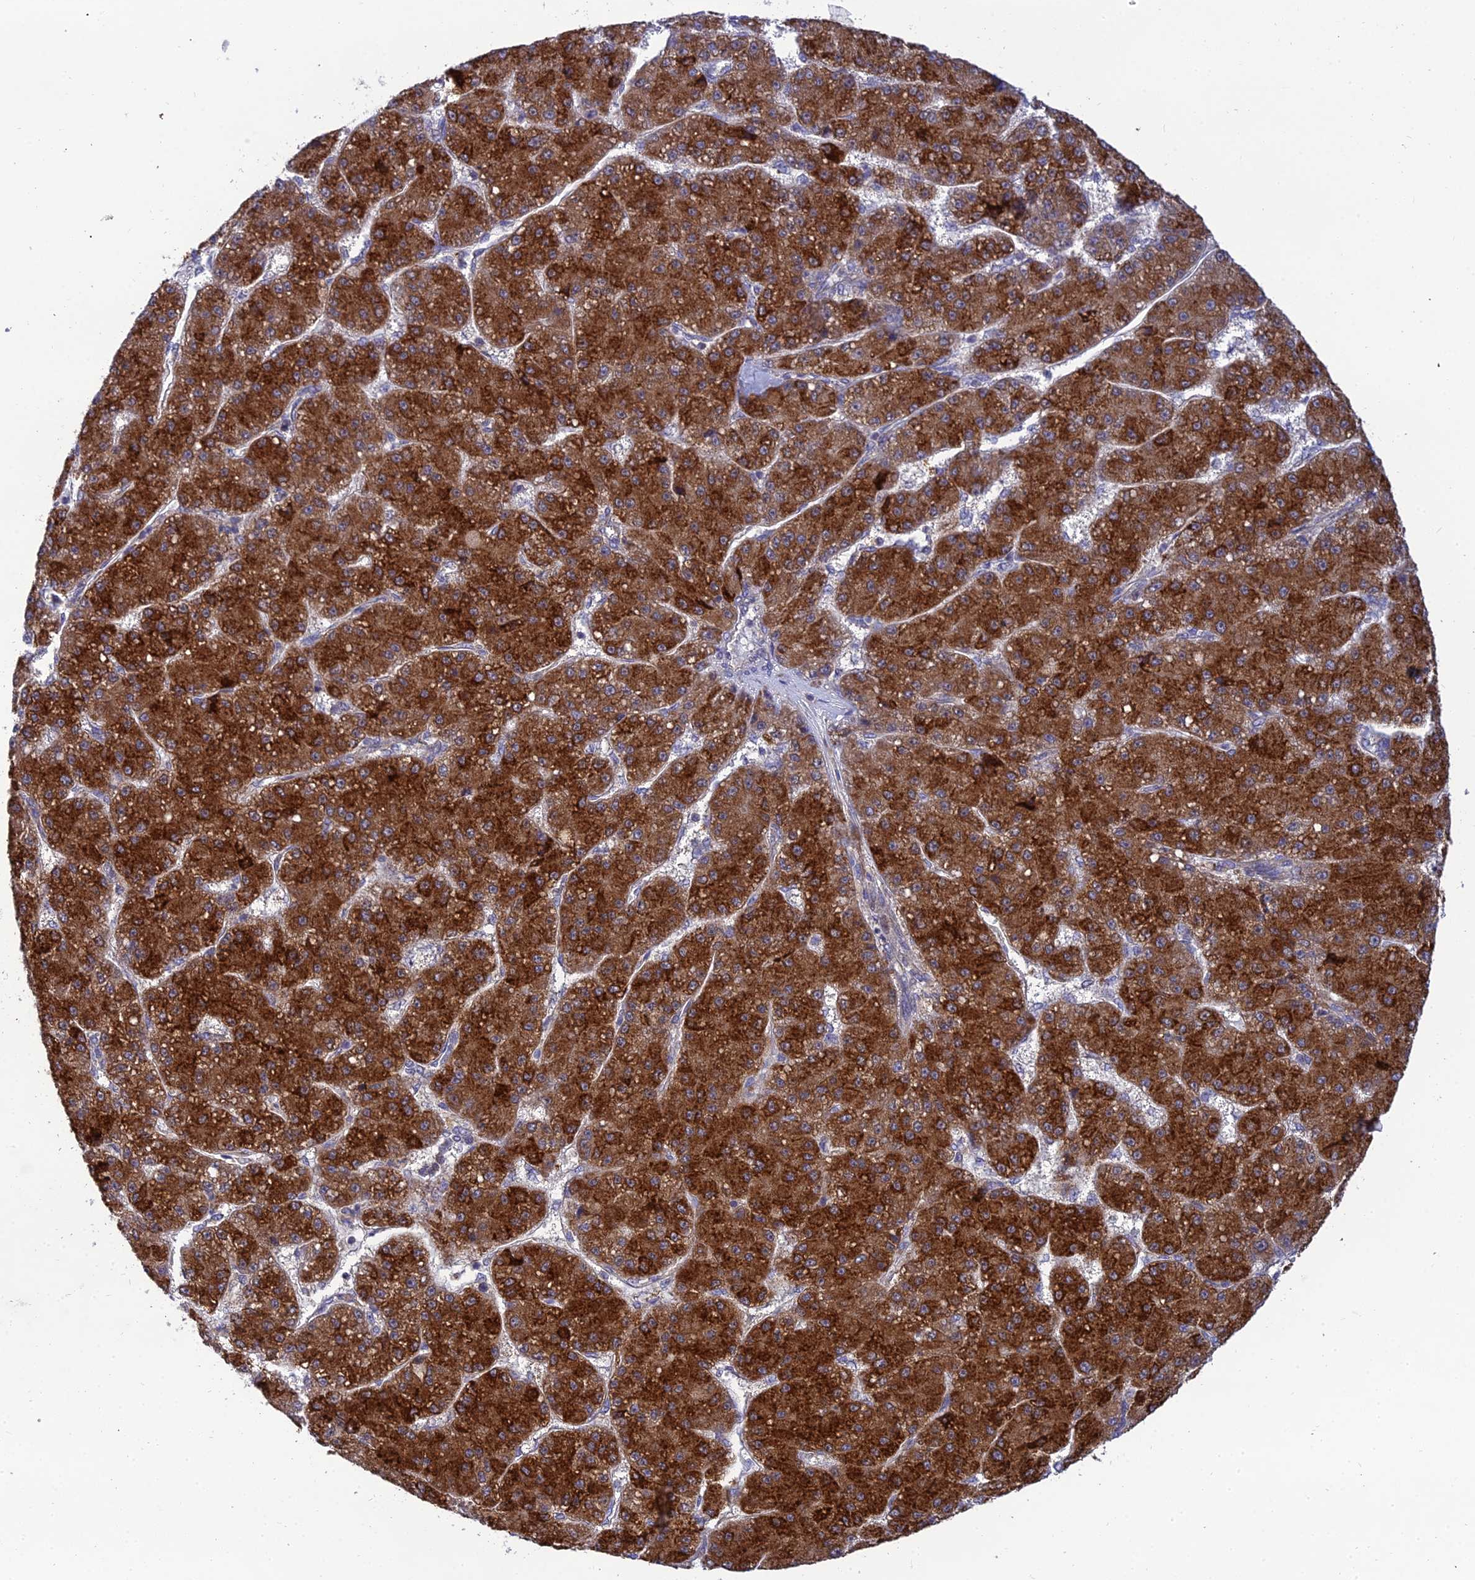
{"staining": {"intensity": "strong", "quantity": ">75%", "location": "cytoplasmic/membranous"}, "tissue": "liver cancer", "cell_type": "Tumor cells", "image_type": "cancer", "snomed": [{"axis": "morphology", "description": "Carcinoma, Hepatocellular, NOS"}, {"axis": "topography", "description": "Liver"}], "caption": "Protein analysis of liver cancer (hepatocellular carcinoma) tissue demonstrates strong cytoplasmic/membranous positivity in approximately >75% of tumor cells.", "gene": "CLCN7", "patient": {"sex": "male", "age": 67}}